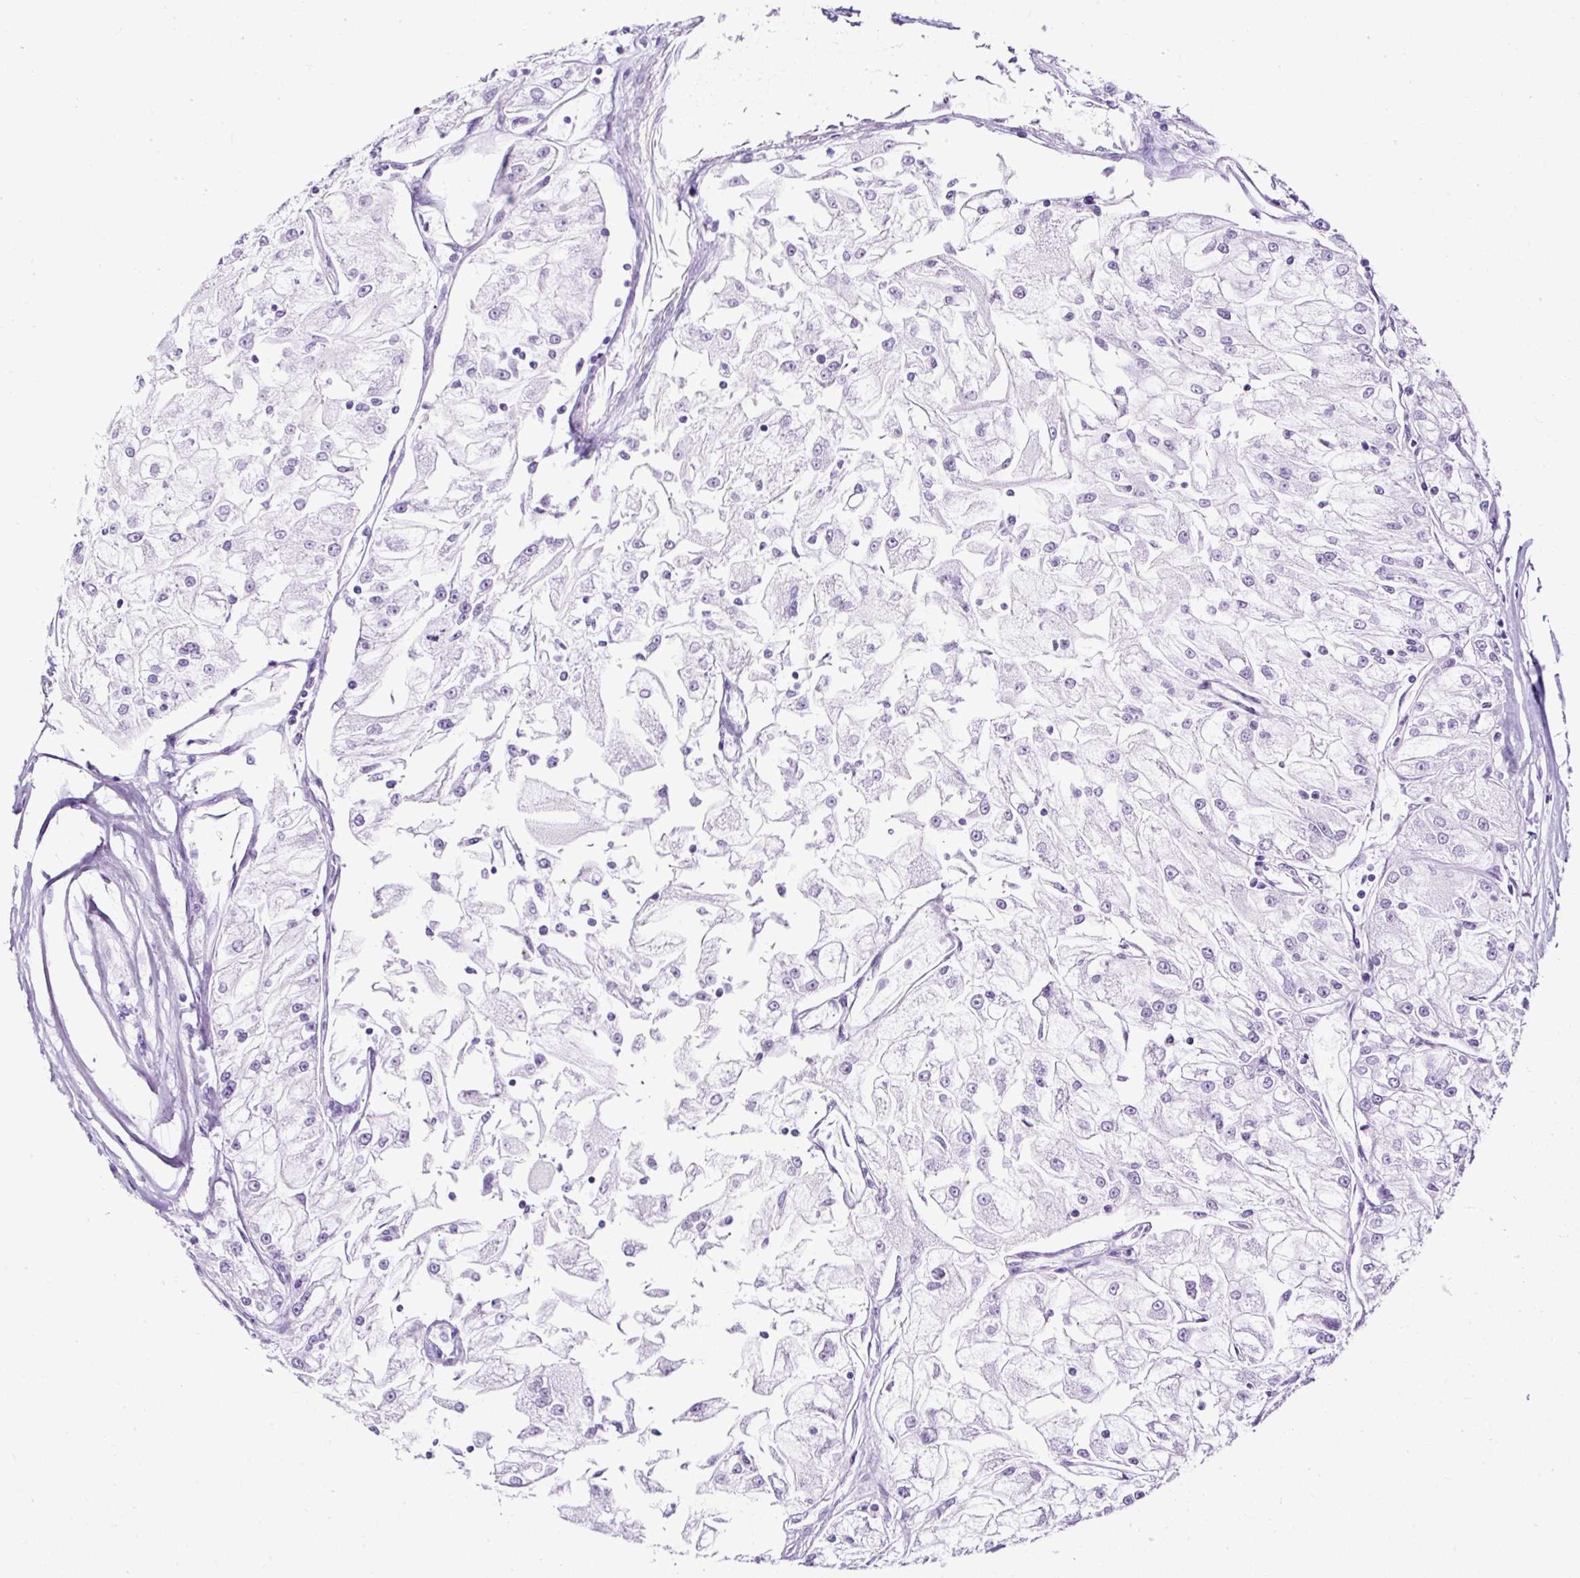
{"staining": {"intensity": "negative", "quantity": "none", "location": "none"}, "tissue": "renal cancer", "cell_type": "Tumor cells", "image_type": "cancer", "snomed": [{"axis": "morphology", "description": "Adenocarcinoma, NOS"}, {"axis": "topography", "description": "Kidney"}], "caption": "This is an immunohistochemistry histopathology image of renal cancer. There is no expression in tumor cells.", "gene": "NTS", "patient": {"sex": "female", "age": 72}}